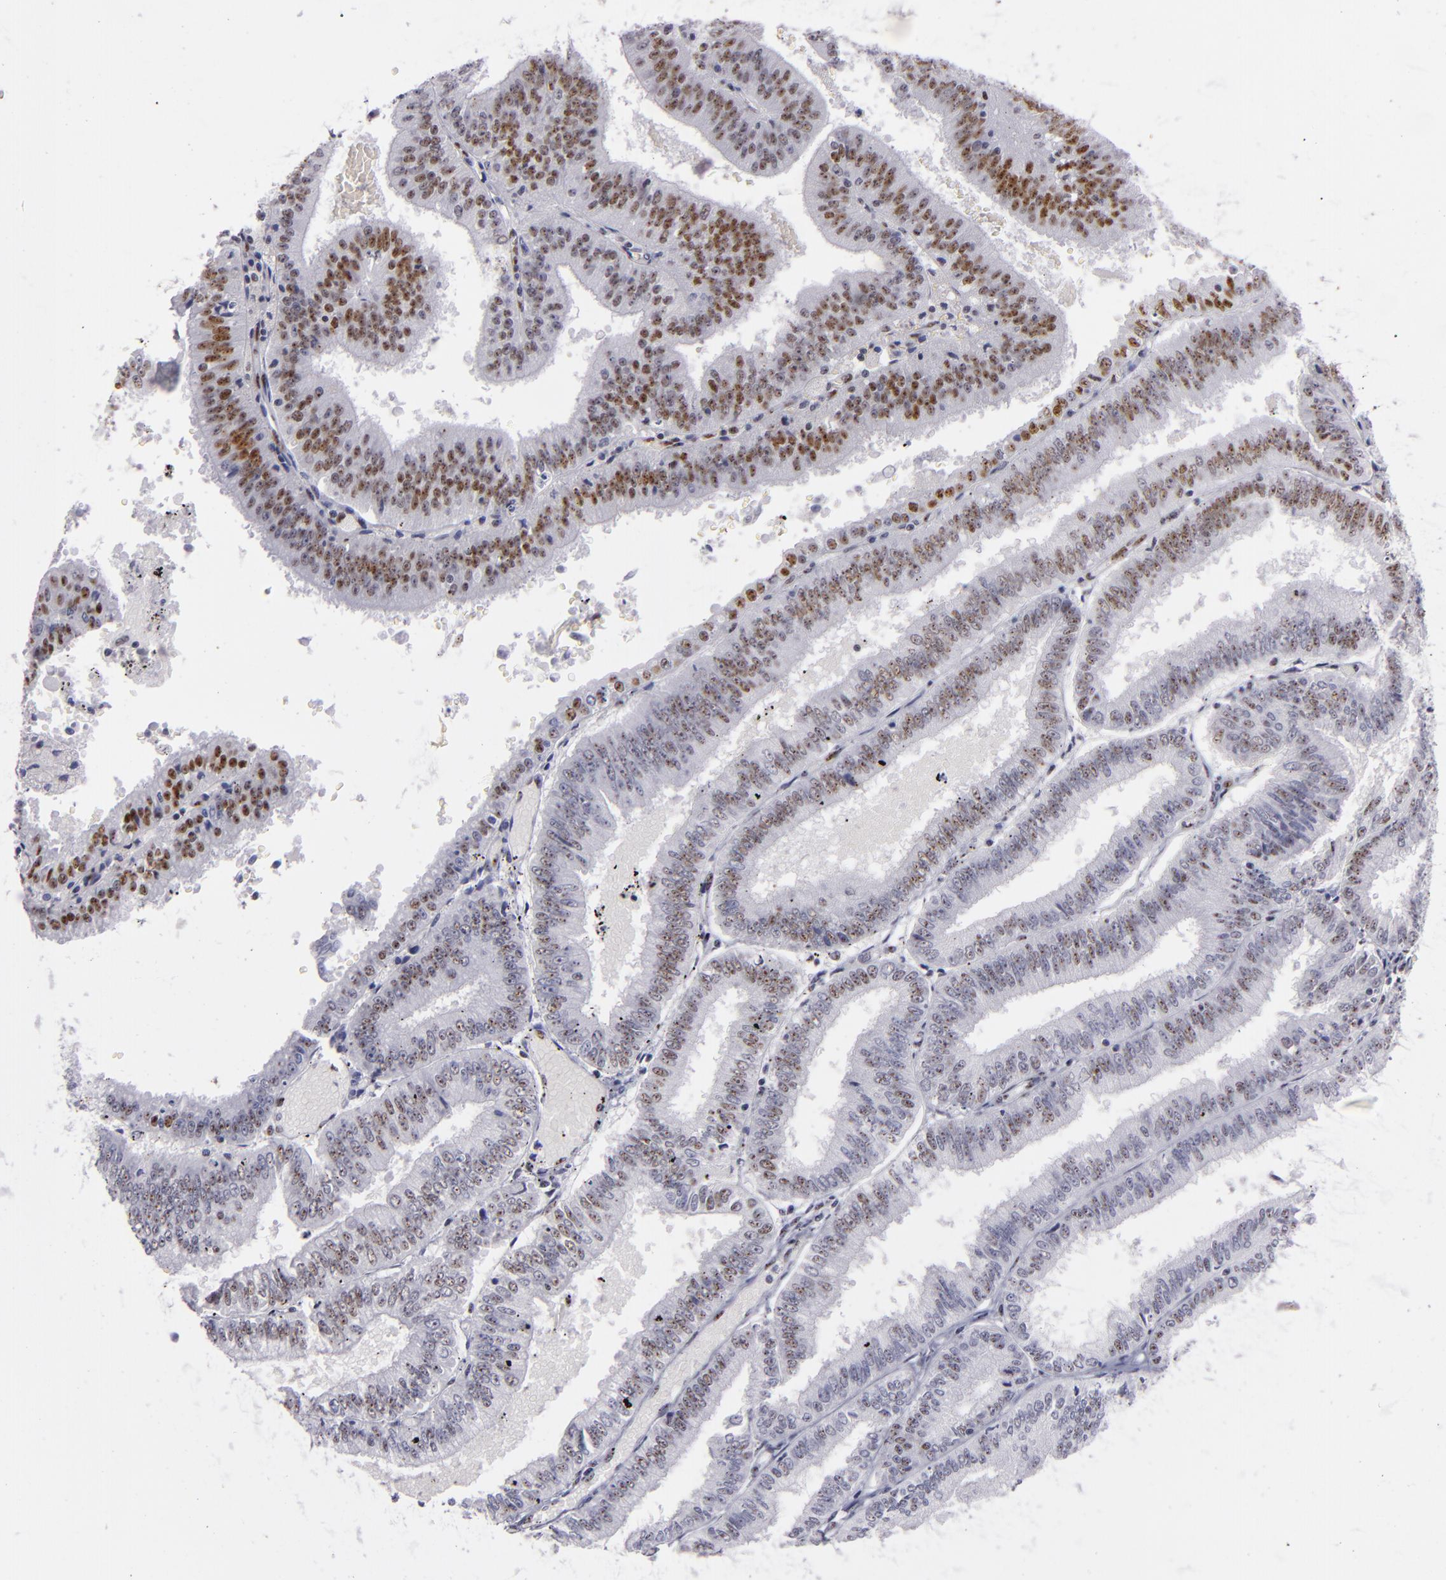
{"staining": {"intensity": "moderate", "quantity": "25%-75%", "location": "nuclear"}, "tissue": "endometrial cancer", "cell_type": "Tumor cells", "image_type": "cancer", "snomed": [{"axis": "morphology", "description": "Adenocarcinoma, NOS"}, {"axis": "topography", "description": "Endometrium"}], "caption": "Tumor cells demonstrate medium levels of moderate nuclear staining in approximately 25%-75% of cells in human endometrial cancer (adenocarcinoma).", "gene": "TOP3A", "patient": {"sex": "female", "age": 66}}